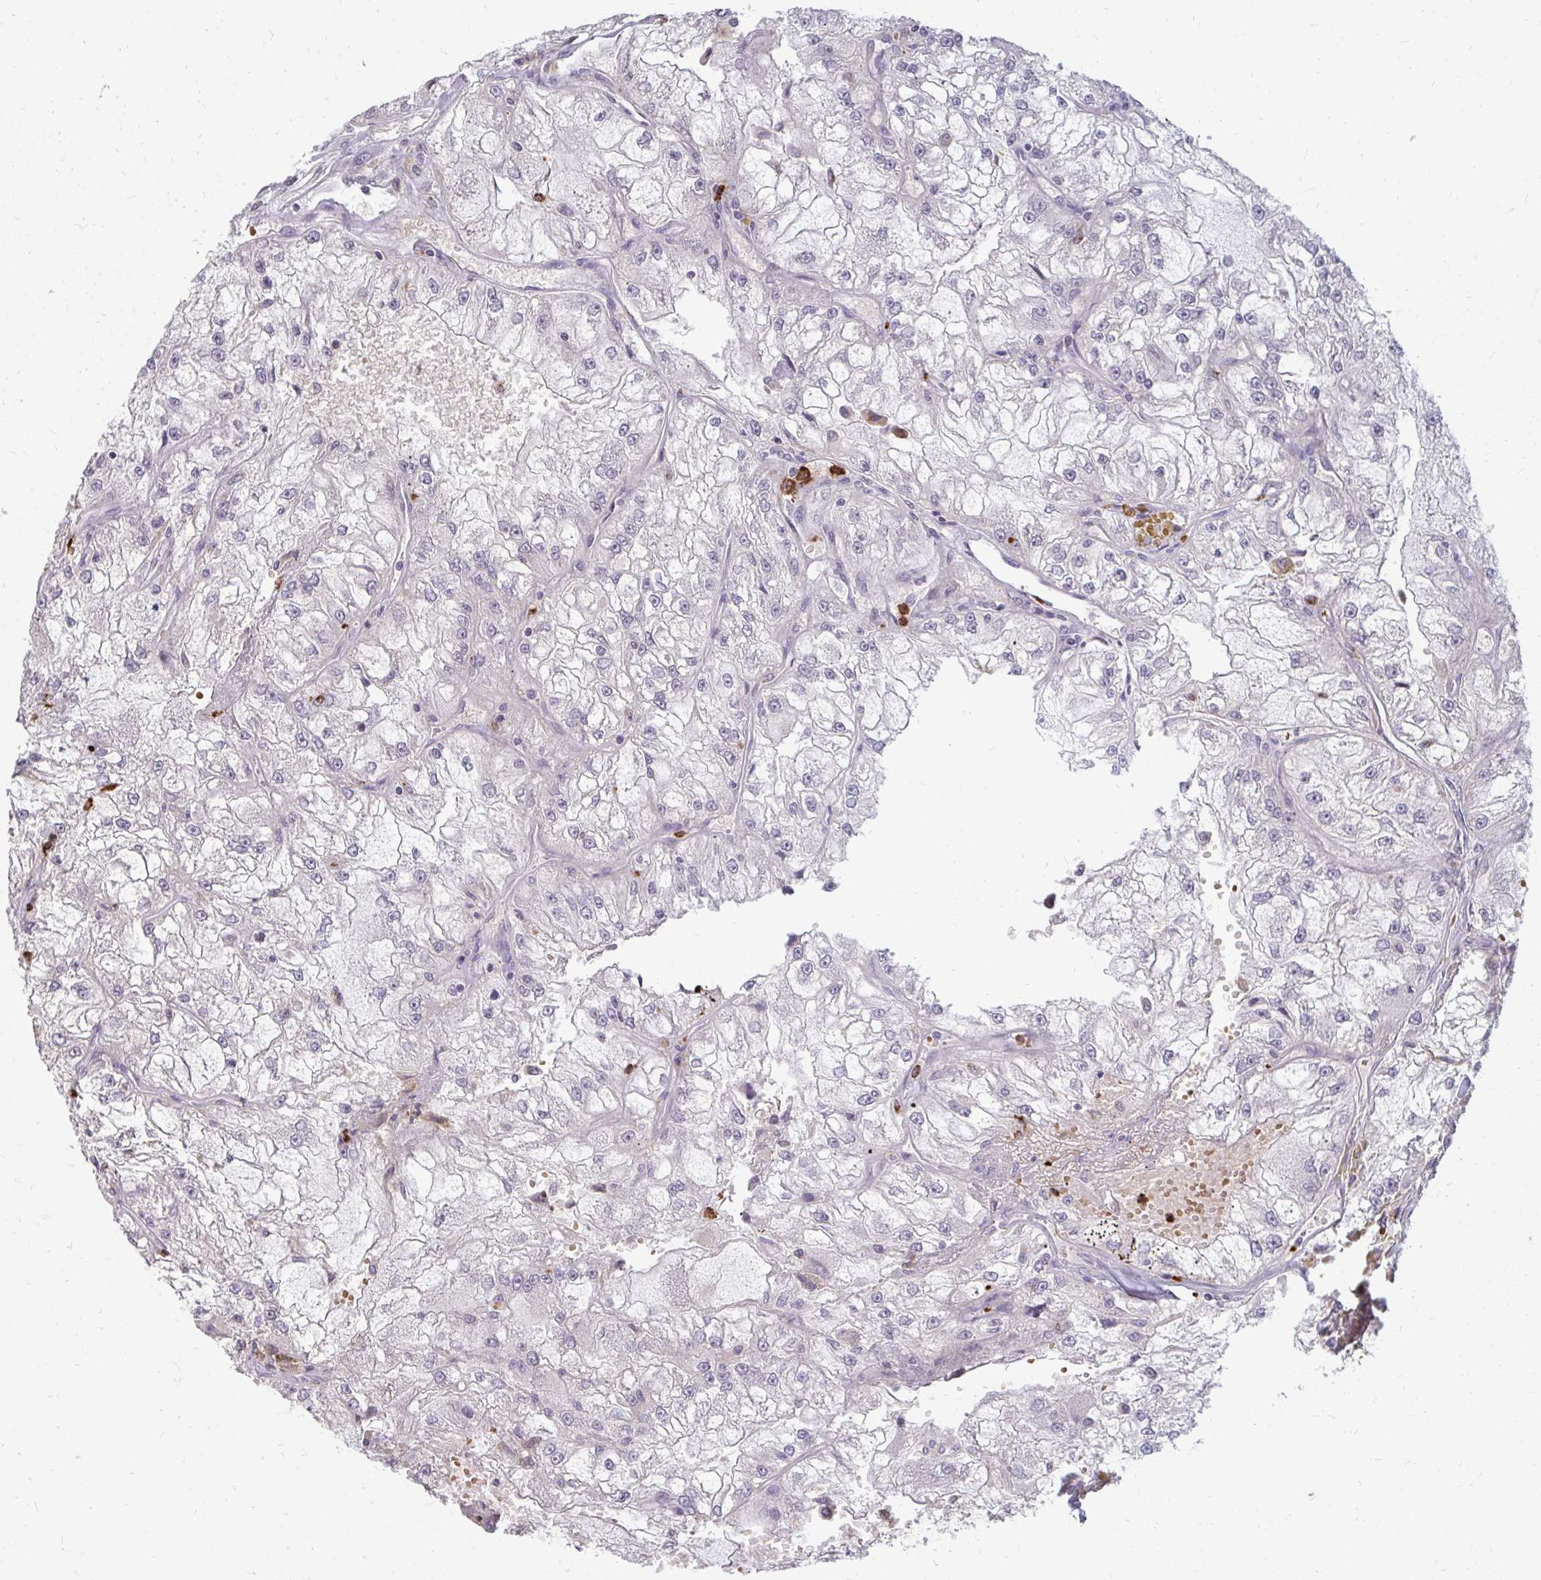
{"staining": {"intensity": "negative", "quantity": "none", "location": "none"}, "tissue": "renal cancer", "cell_type": "Tumor cells", "image_type": "cancer", "snomed": [{"axis": "morphology", "description": "Adenocarcinoma, NOS"}, {"axis": "topography", "description": "Kidney"}], "caption": "An image of human adenocarcinoma (renal) is negative for staining in tumor cells.", "gene": "RAB33A", "patient": {"sex": "female", "age": 72}}